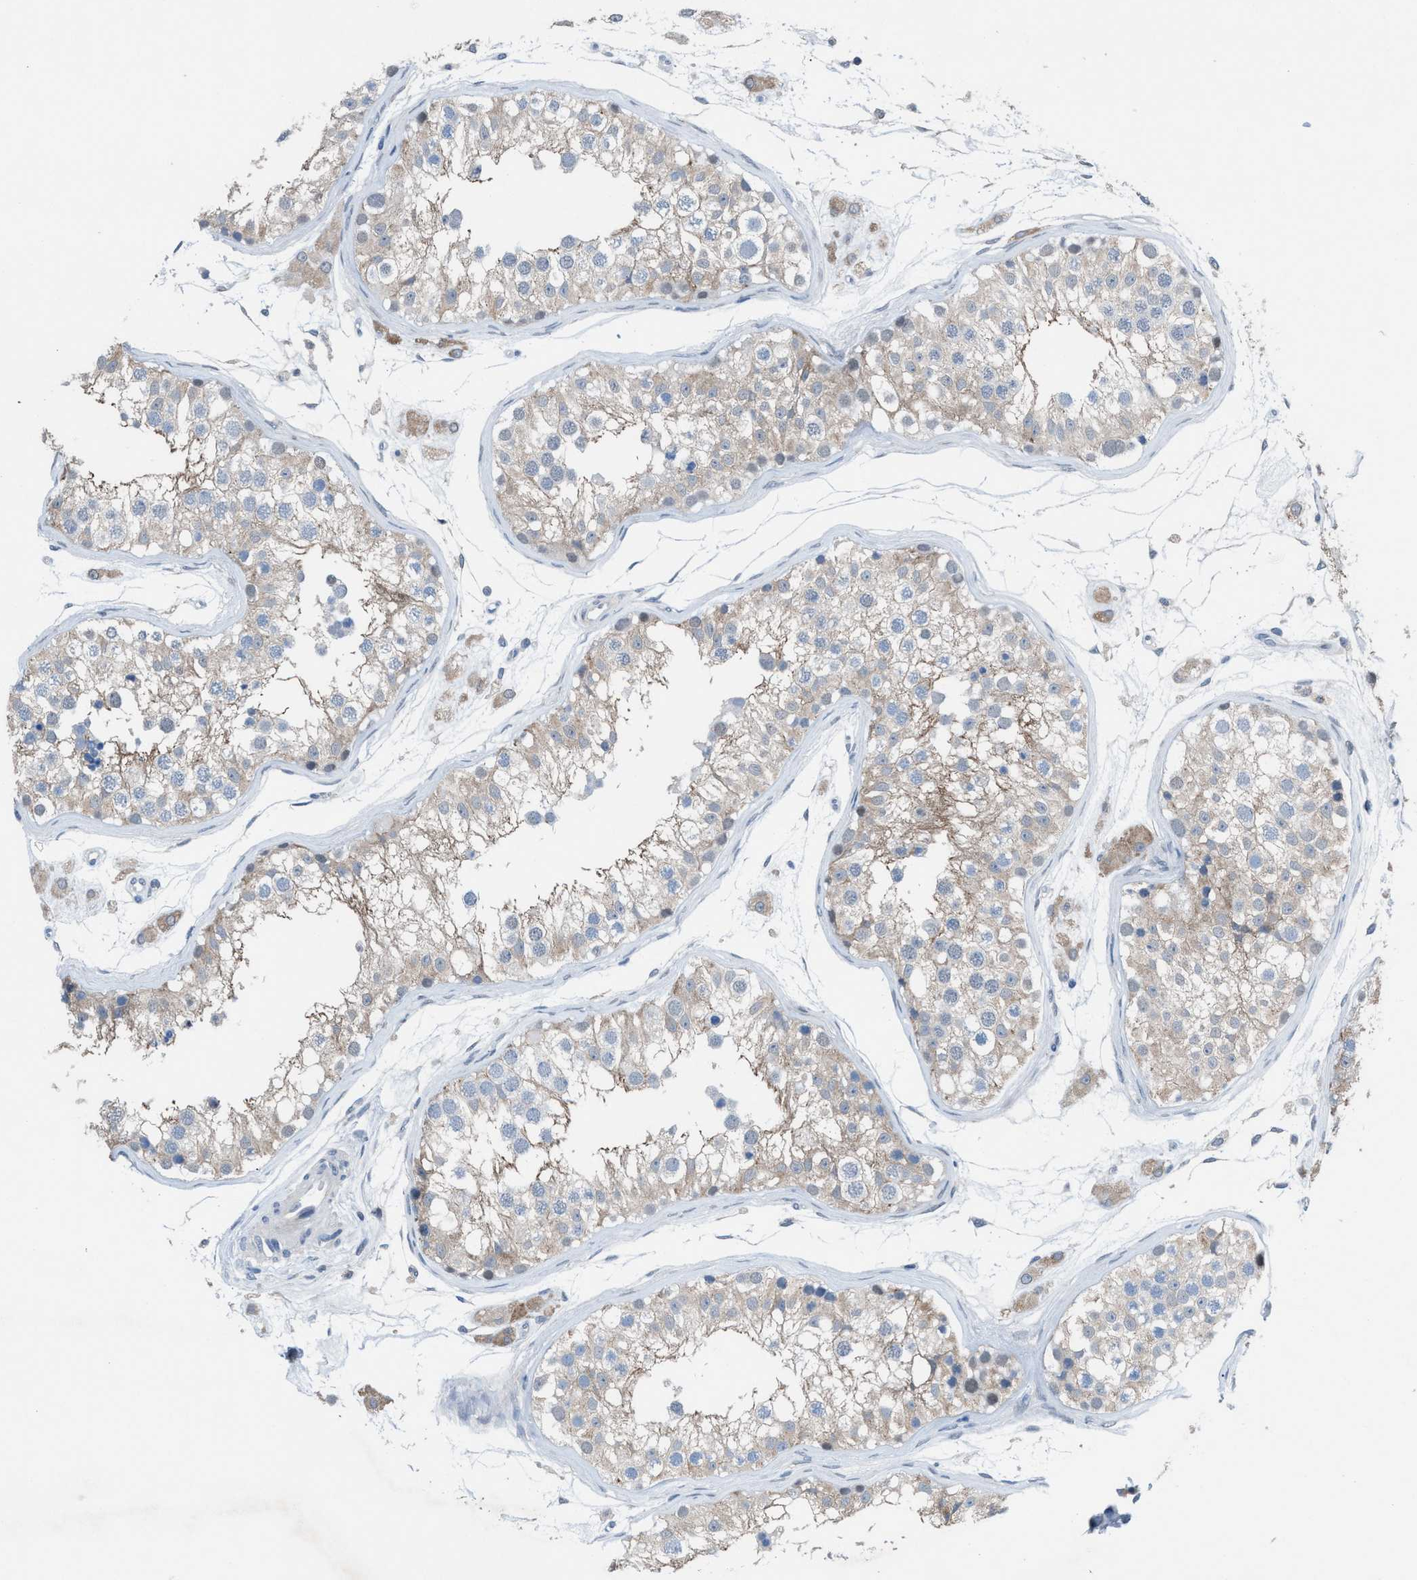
{"staining": {"intensity": "weak", "quantity": "25%-75%", "location": "cytoplasmic/membranous"}, "tissue": "testis", "cell_type": "Cells in seminiferous ducts", "image_type": "normal", "snomed": [{"axis": "morphology", "description": "Normal tissue, NOS"}, {"axis": "morphology", "description": "Adenocarcinoma, metastatic, NOS"}, {"axis": "topography", "description": "Testis"}], "caption": "Protein staining exhibits weak cytoplasmic/membranous staining in about 25%-75% of cells in seminiferous ducts in unremarkable testis. The staining was performed using DAB, with brown indicating positive protein expression. Nuclei are stained blue with hematoxylin.", "gene": "ANAPC11", "patient": {"sex": "male", "age": 26}}